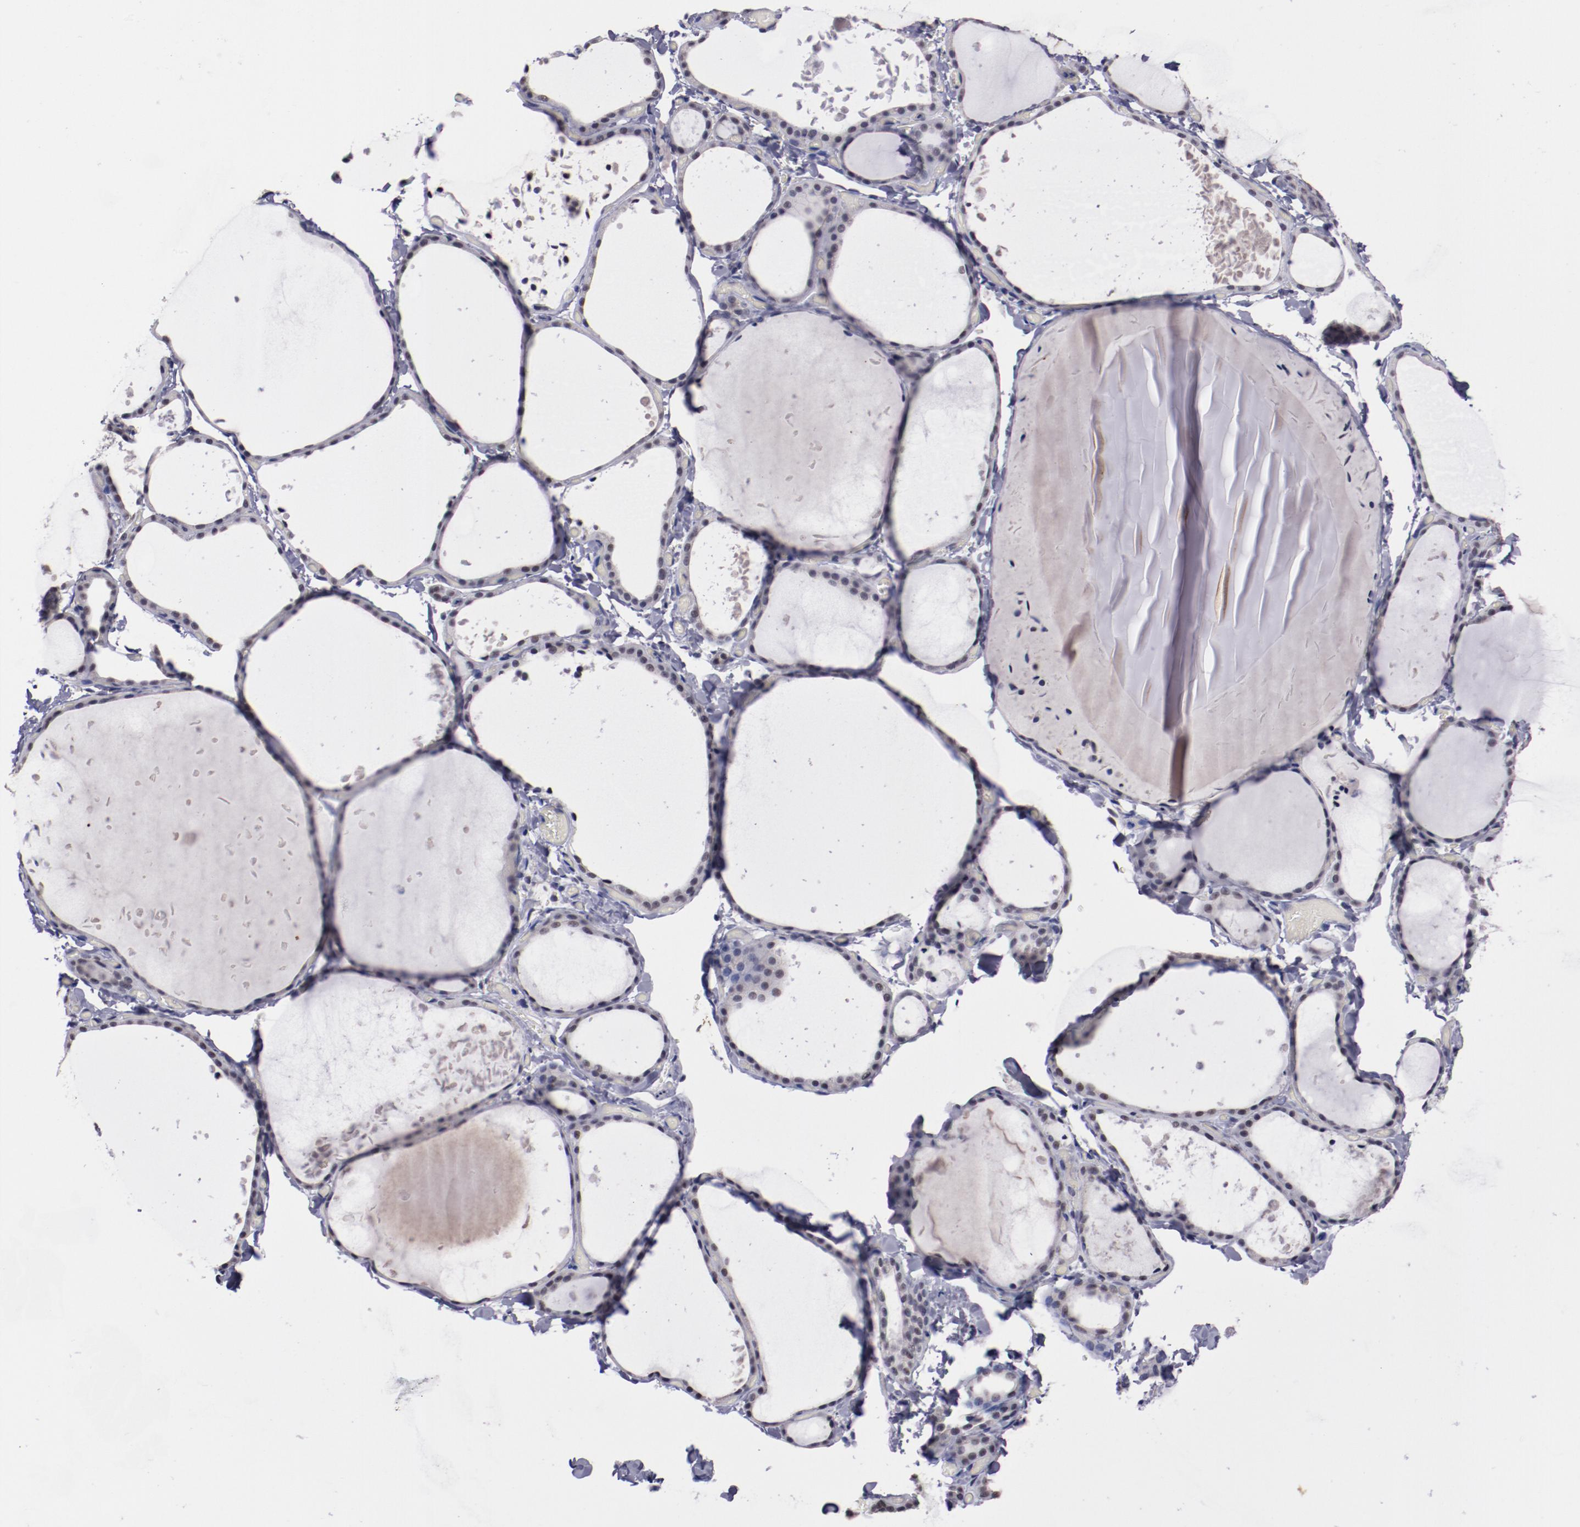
{"staining": {"intensity": "weak", "quantity": "25%-75%", "location": "nuclear"}, "tissue": "thyroid gland", "cell_type": "Glandular cells", "image_type": "normal", "snomed": [{"axis": "morphology", "description": "Normal tissue, NOS"}, {"axis": "topography", "description": "Thyroid gland"}], "caption": "Immunohistochemical staining of benign human thyroid gland shows 25%-75% levels of weak nuclear protein expression in about 25%-75% of glandular cells. Nuclei are stained in blue.", "gene": "NRXN3", "patient": {"sex": "female", "age": 22}}